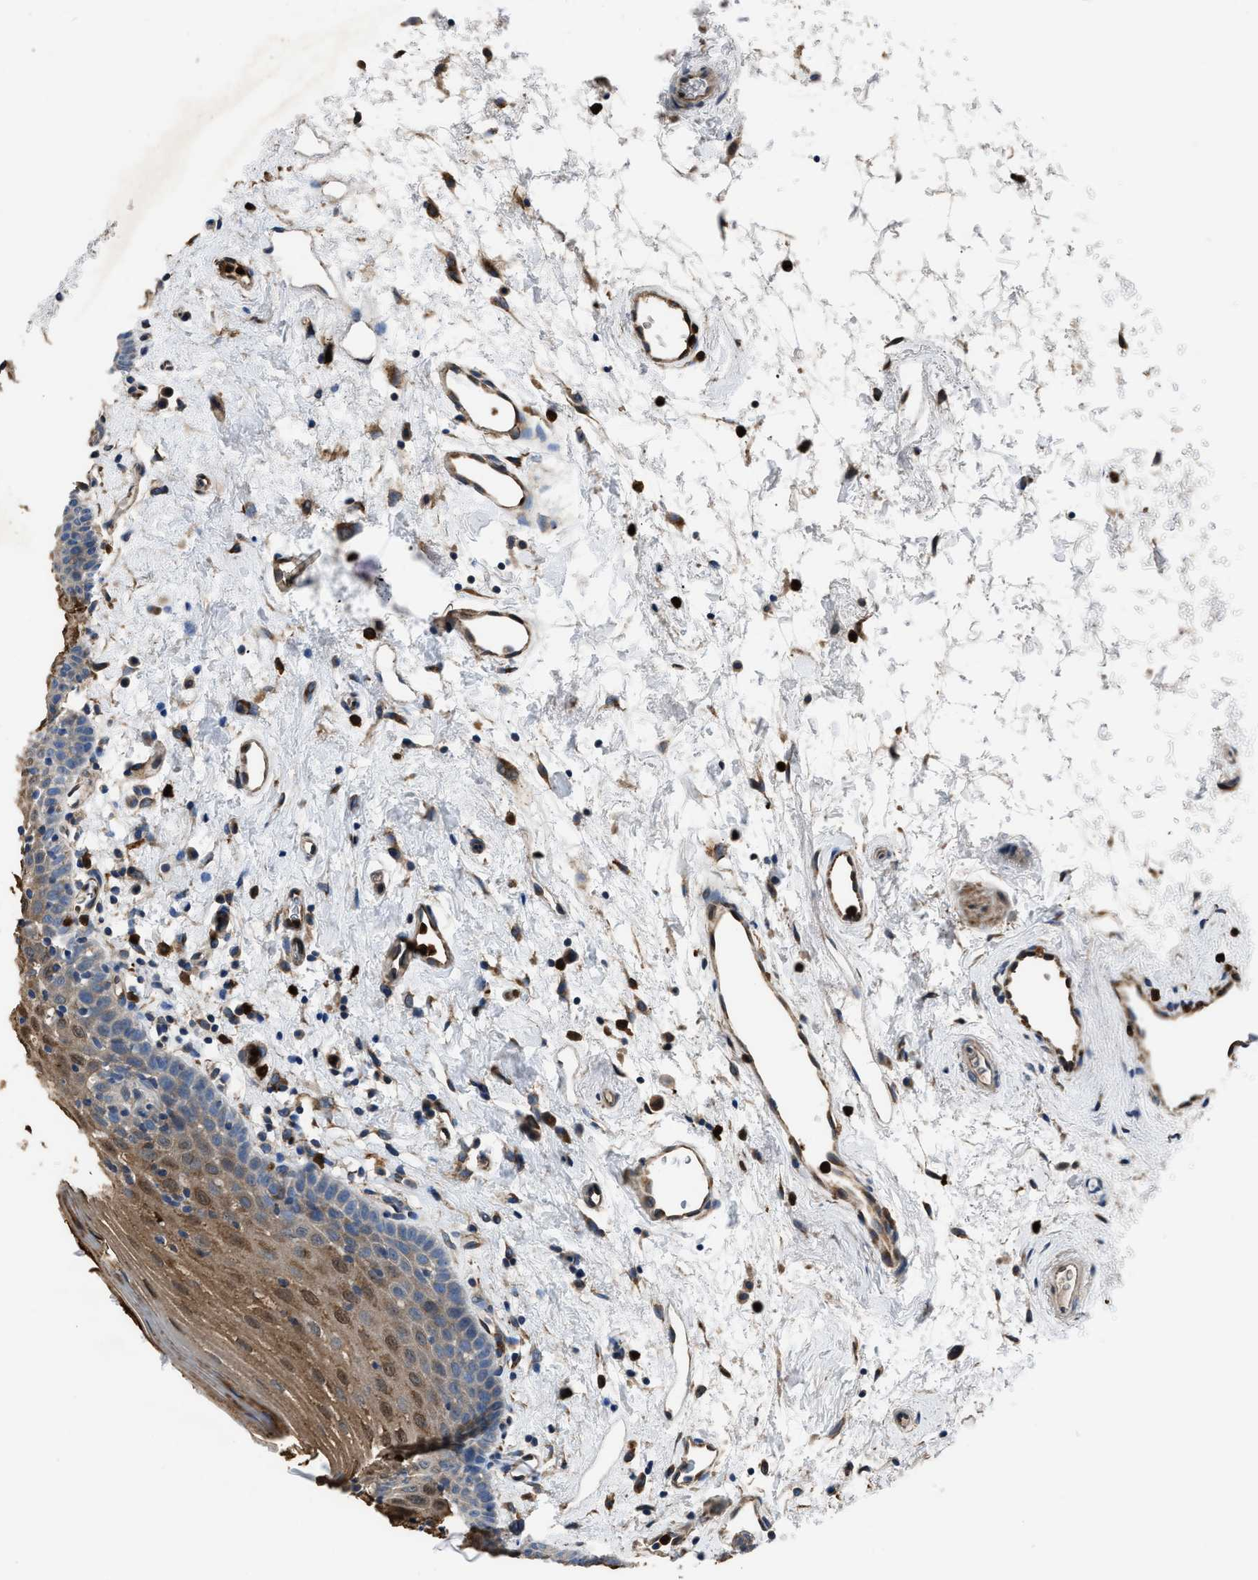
{"staining": {"intensity": "moderate", "quantity": ">75%", "location": "cytoplasmic/membranous"}, "tissue": "oral mucosa", "cell_type": "Squamous epithelial cells", "image_type": "normal", "snomed": [{"axis": "morphology", "description": "Normal tissue, NOS"}, {"axis": "topography", "description": "Oral tissue"}], "caption": "High-power microscopy captured an immunohistochemistry photomicrograph of benign oral mucosa, revealing moderate cytoplasmic/membranous expression in approximately >75% of squamous epithelial cells.", "gene": "ANGPT1", "patient": {"sex": "male", "age": 66}}